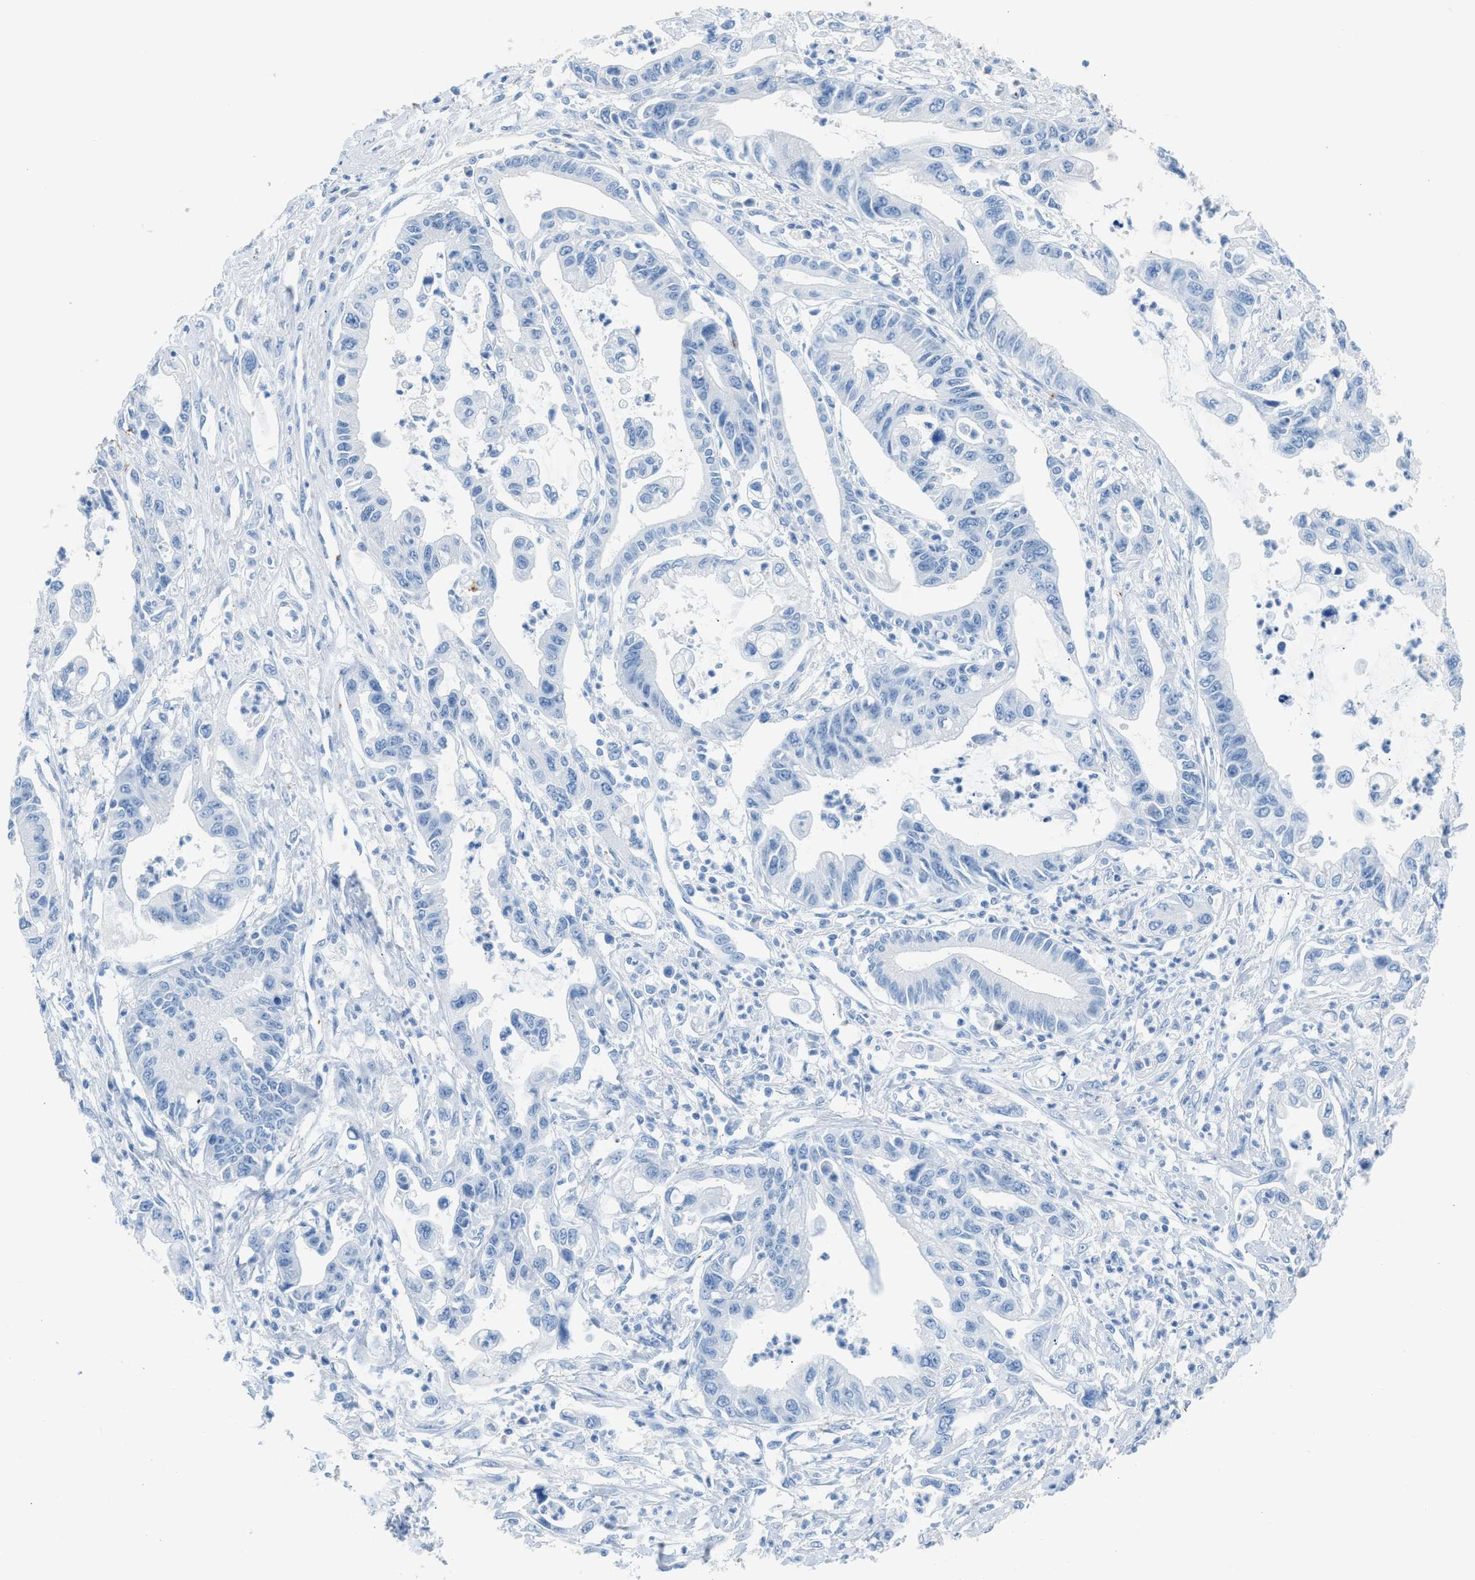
{"staining": {"intensity": "negative", "quantity": "none", "location": "none"}, "tissue": "pancreatic cancer", "cell_type": "Tumor cells", "image_type": "cancer", "snomed": [{"axis": "morphology", "description": "Adenocarcinoma, NOS"}, {"axis": "topography", "description": "Pancreas"}], "caption": "High magnification brightfield microscopy of pancreatic adenocarcinoma stained with DAB (3,3'-diaminobenzidine) (brown) and counterstained with hematoxylin (blue): tumor cells show no significant staining.", "gene": "FAIM2", "patient": {"sex": "male", "age": 56}}